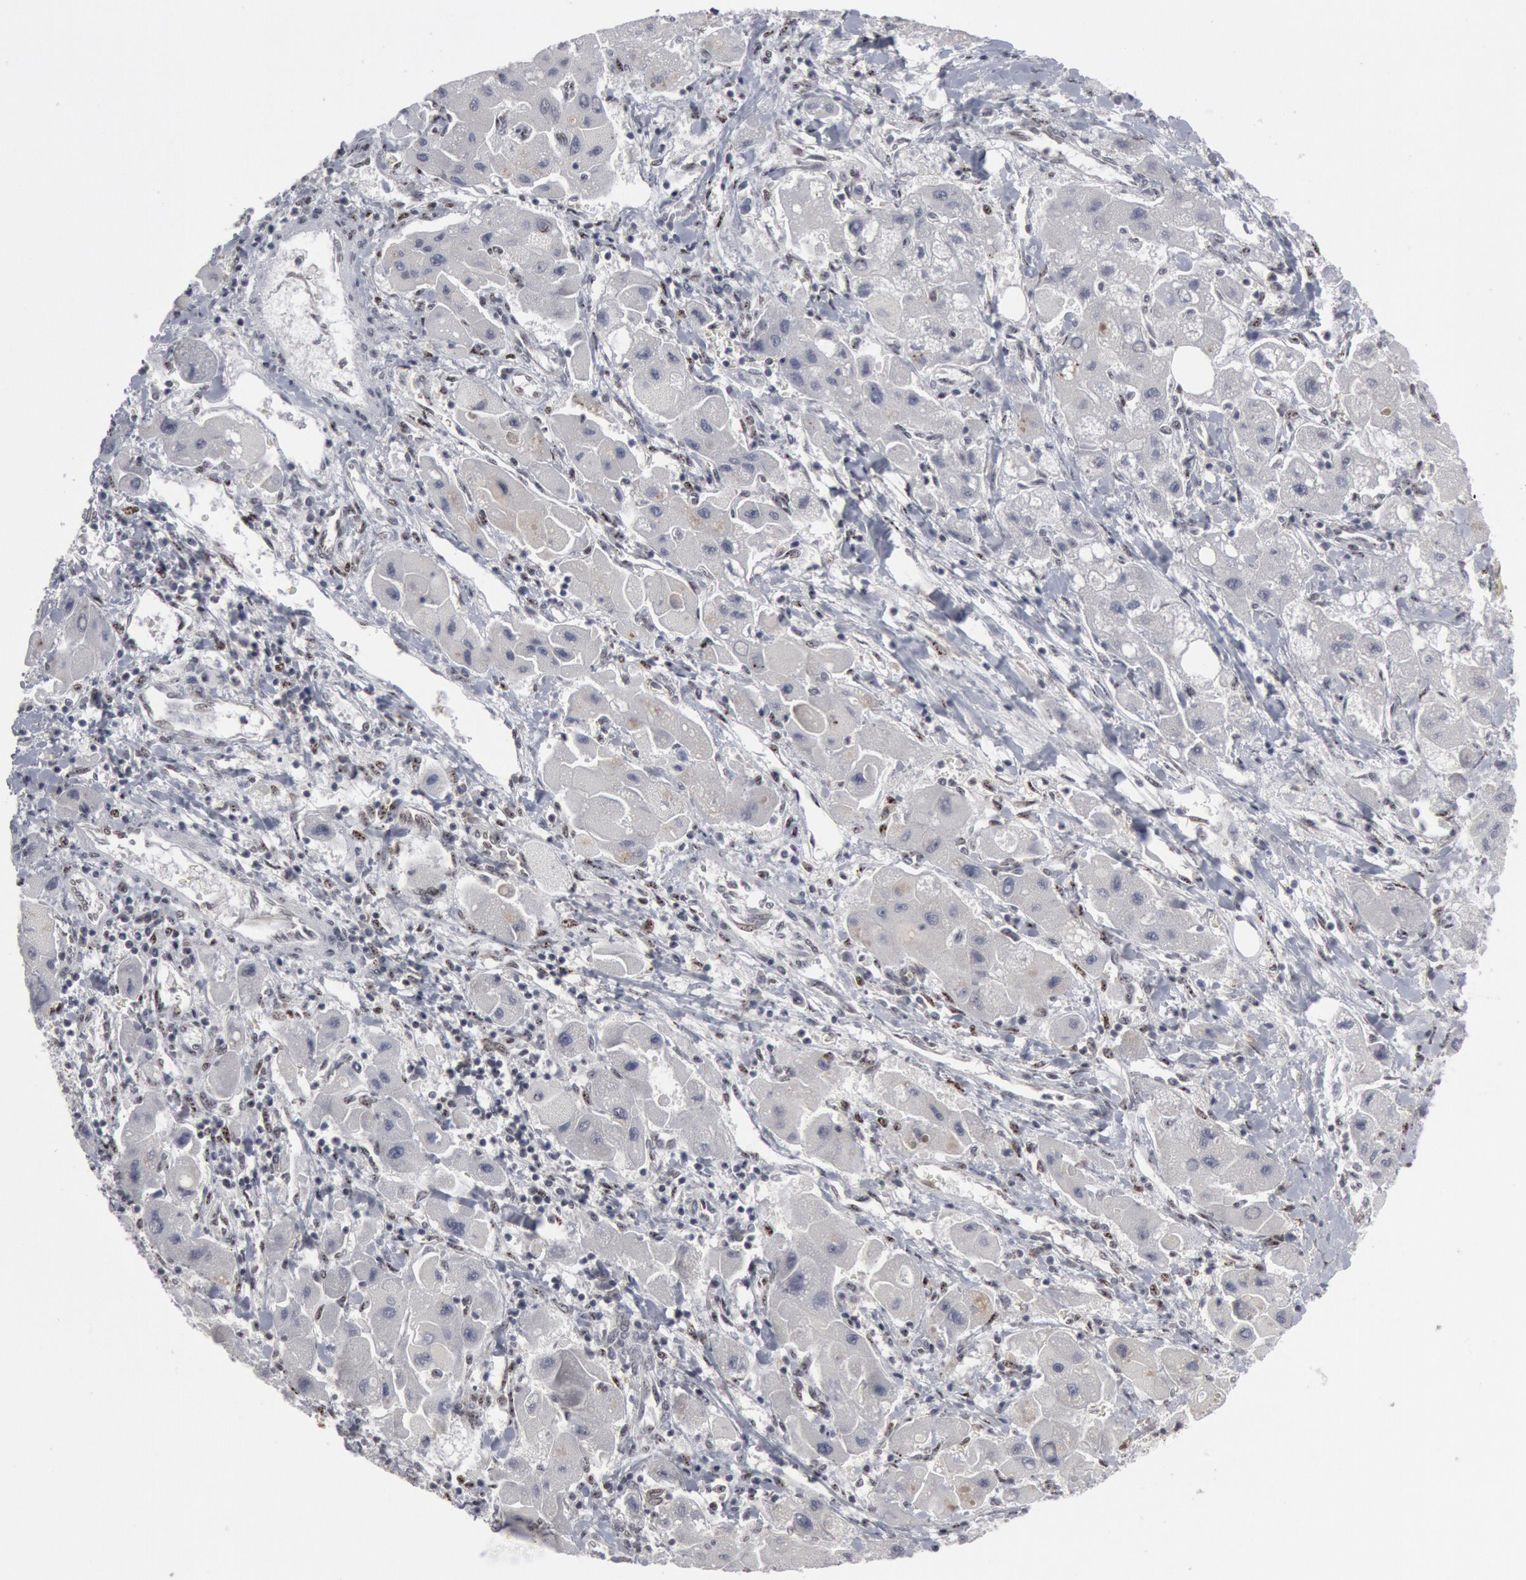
{"staining": {"intensity": "negative", "quantity": "none", "location": "none"}, "tissue": "liver cancer", "cell_type": "Tumor cells", "image_type": "cancer", "snomed": [{"axis": "morphology", "description": "Carcinoma, Hepatocellular, NOS"}, {"axis": "topography", "description": "Liver"}], "caption": "Immunohistochemistry (IHC) histopathology image of liver hepatocellular carcinoma stained for a protein (brown), which displays no staining in tumor cells.", "gene": "FOXO1", "patient": {"sex": "male", "age": 24}}